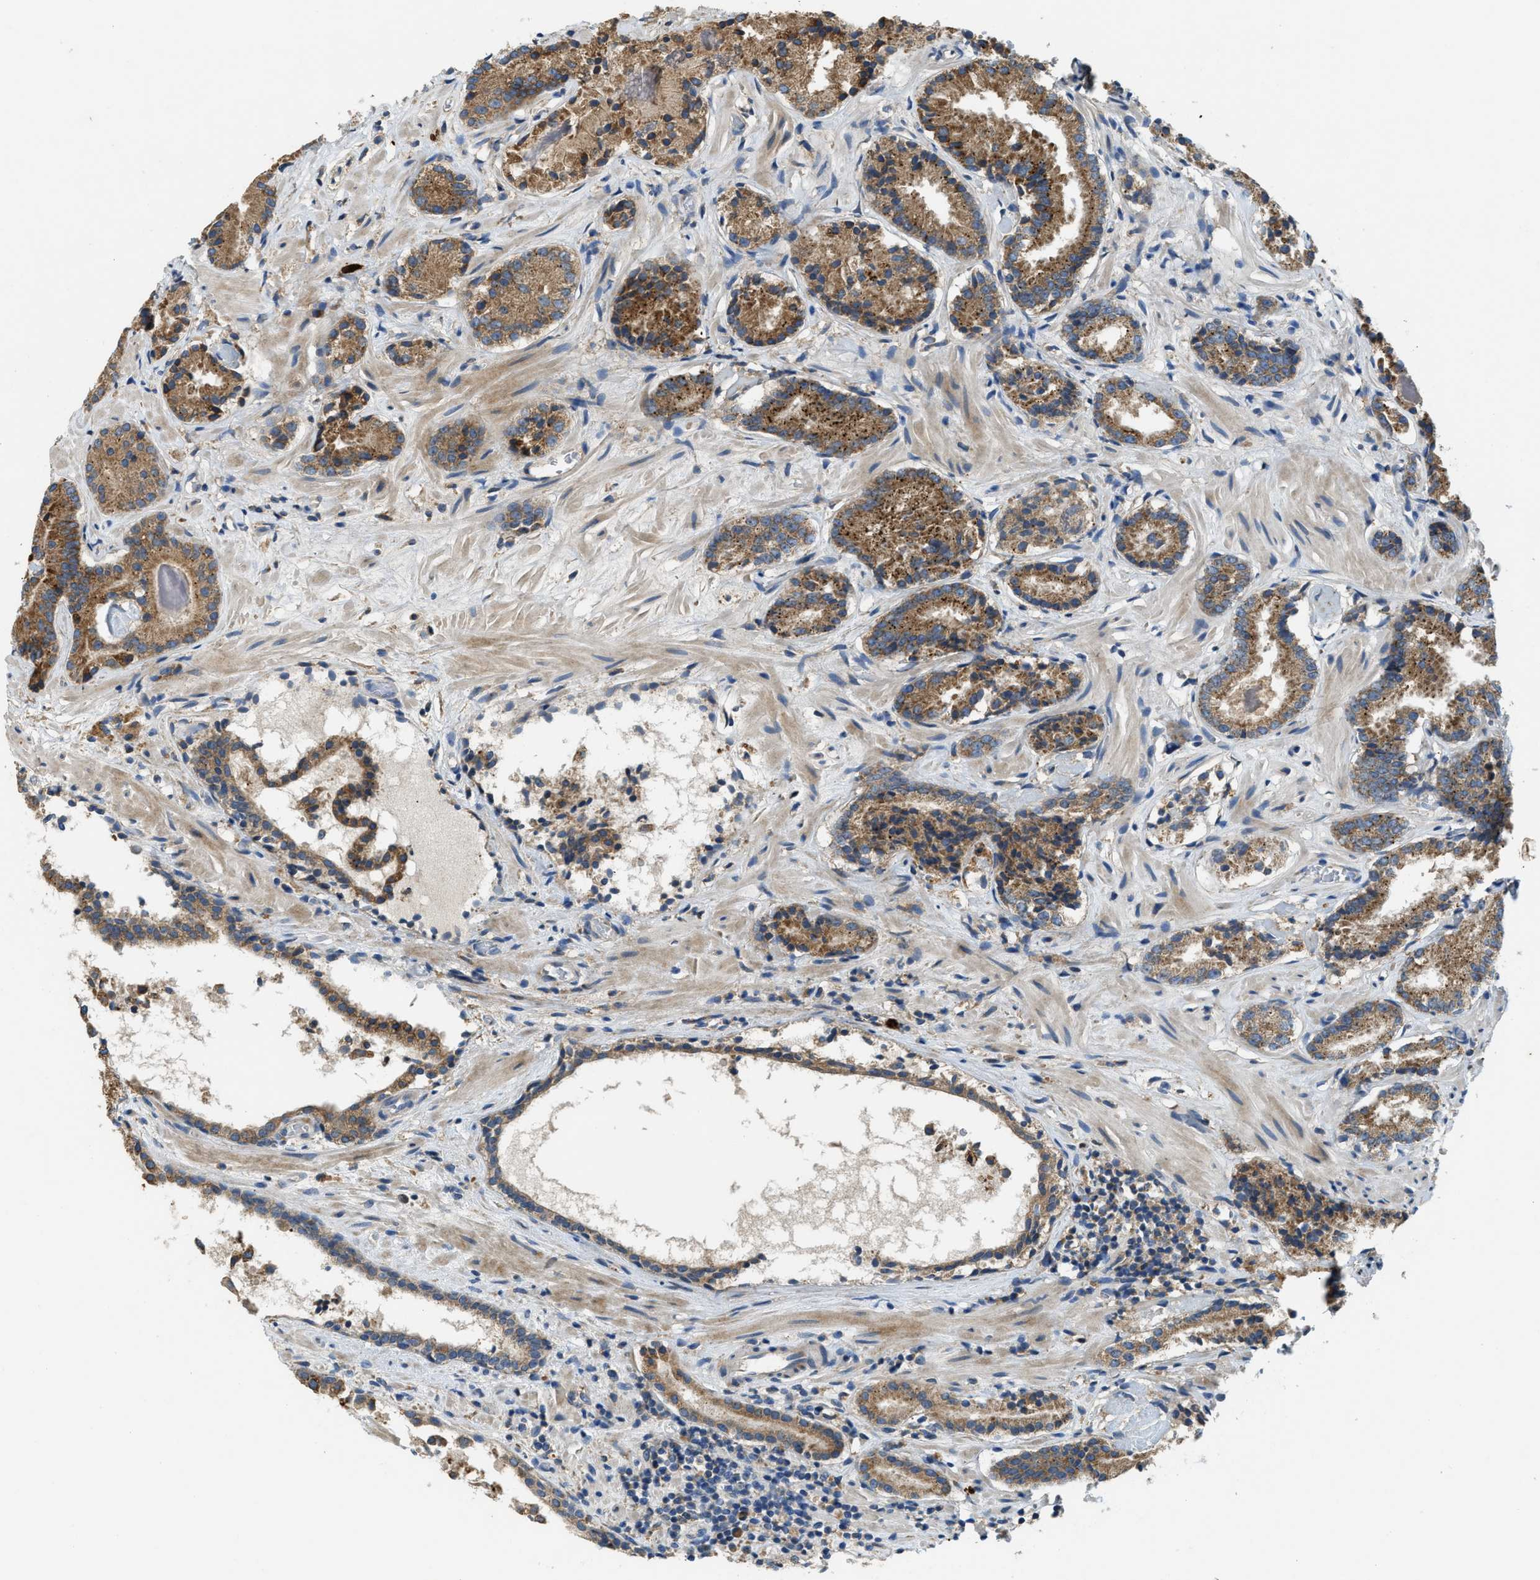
{"staining": {"intensity": "moderate", "quantity": ">75%", "location": "cytoplasmic/membranous"}, "tissue": "prostate cancer", "cell_type": "Tumor cells", "image_type": "cancer", "snomed": [{"axis": "morphology", "description": "Adenocarcinoma, Low grade"}, {"axis": "topography", "description": "Prostate"}], "caption": "Tumor cells demonstrate moderate cytoplasmic/membranous positivity in approximately >75% of cells in prostate low-grade adenocarcinoma.", "gene": "TMEM68", "patient": {"sex": "male", "age": 51}}